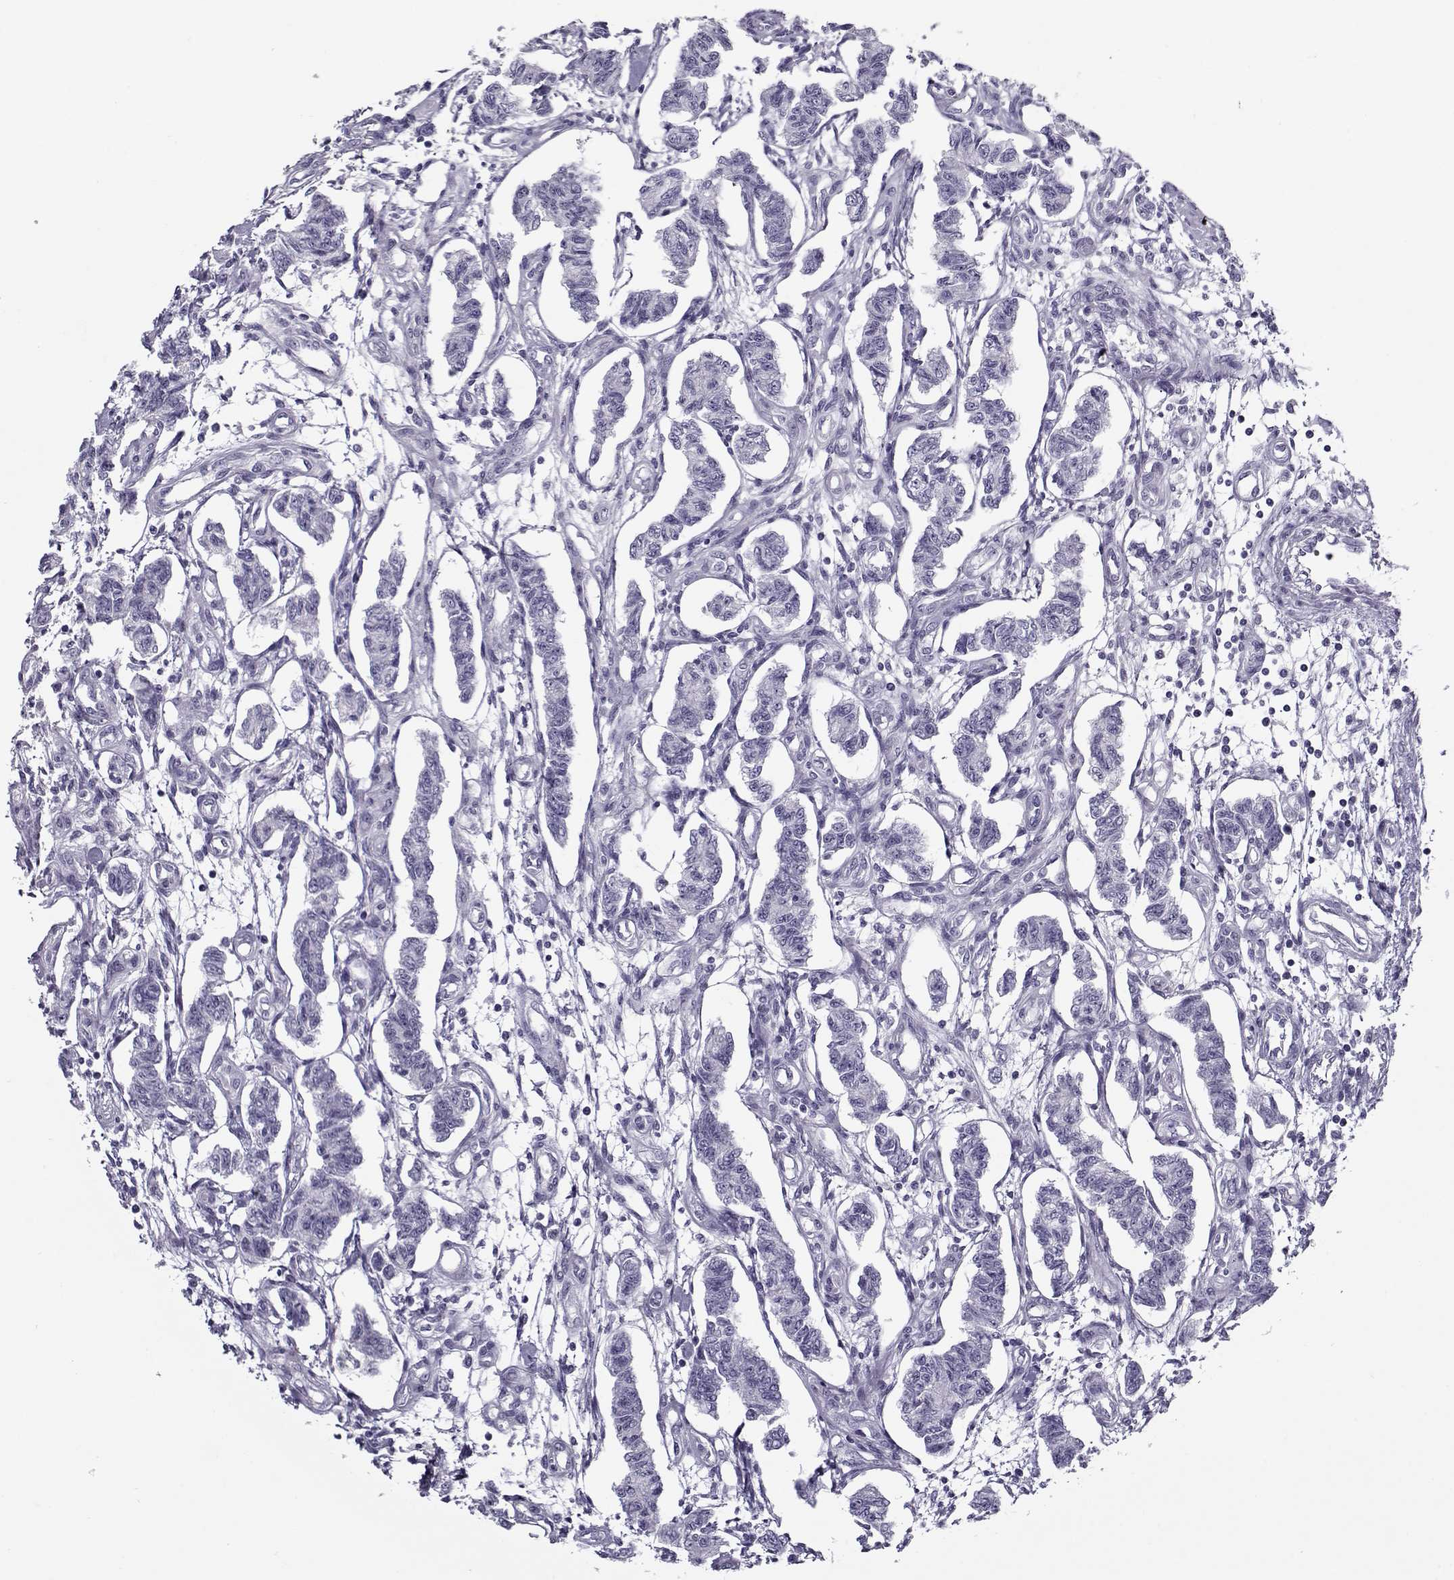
{"staining": {"intensity": "negative", "quantity": "none", "location": "none"}, "tissue": "carcinoid", "cell_type": "Tumor cells", "image_type": "cancer", "snomed": [{"axis": "morphology", "description": "Carcinoid, malignant, NOS"}, {"axis": "topography", "description": "Kidney"}], "caption": "A histopathology image of carcinoid (malignant) stained for a protein reveals no brown staining in tumor cells.", "gene": "GAGE2A", "patient": {"sex": "female", "age": 41}}